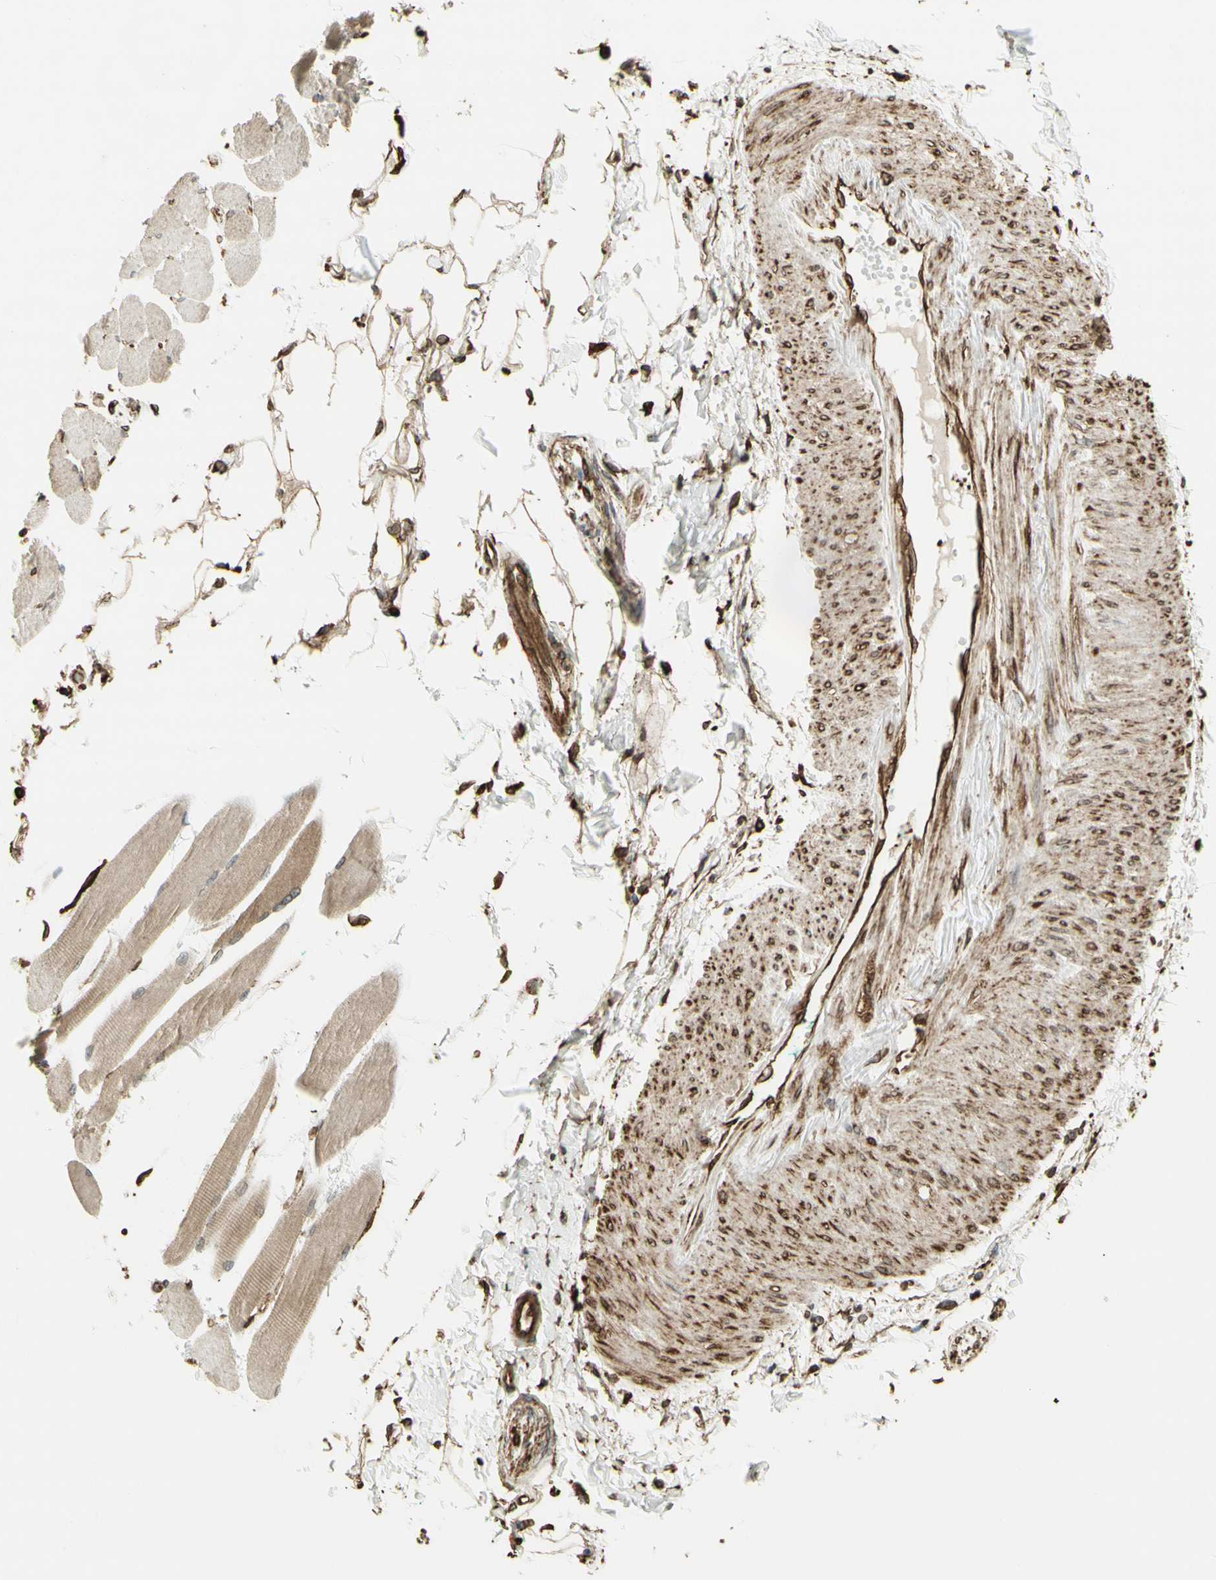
{"staining": {"intensity": "weak", "quantity": "25%-75%", "location": "cytoplasmic/membranous"}, "tissue": "skeletal muscle", "cell_type": "Myocytes", "image_type": "normal", "snomed": [{"axis": "morphology", "description": "Normal tissue, NOS"}, {"axis": "topography", "description": "Skeletal muscle"}, {"axis": "topography", "description": "Oral tissue"}, {"axis": "topography", "description": "Peripheral nerve tissue"}], "caption": "A brown stain labels weak cytoplasmic/membranous staining of a protein in myocytes of unremarkable skeletal muscle. (DAB IHC with brightfield microscopy, high magnification).", "gene": "CANX", "patient": {"sex": "female", "age": 84}}